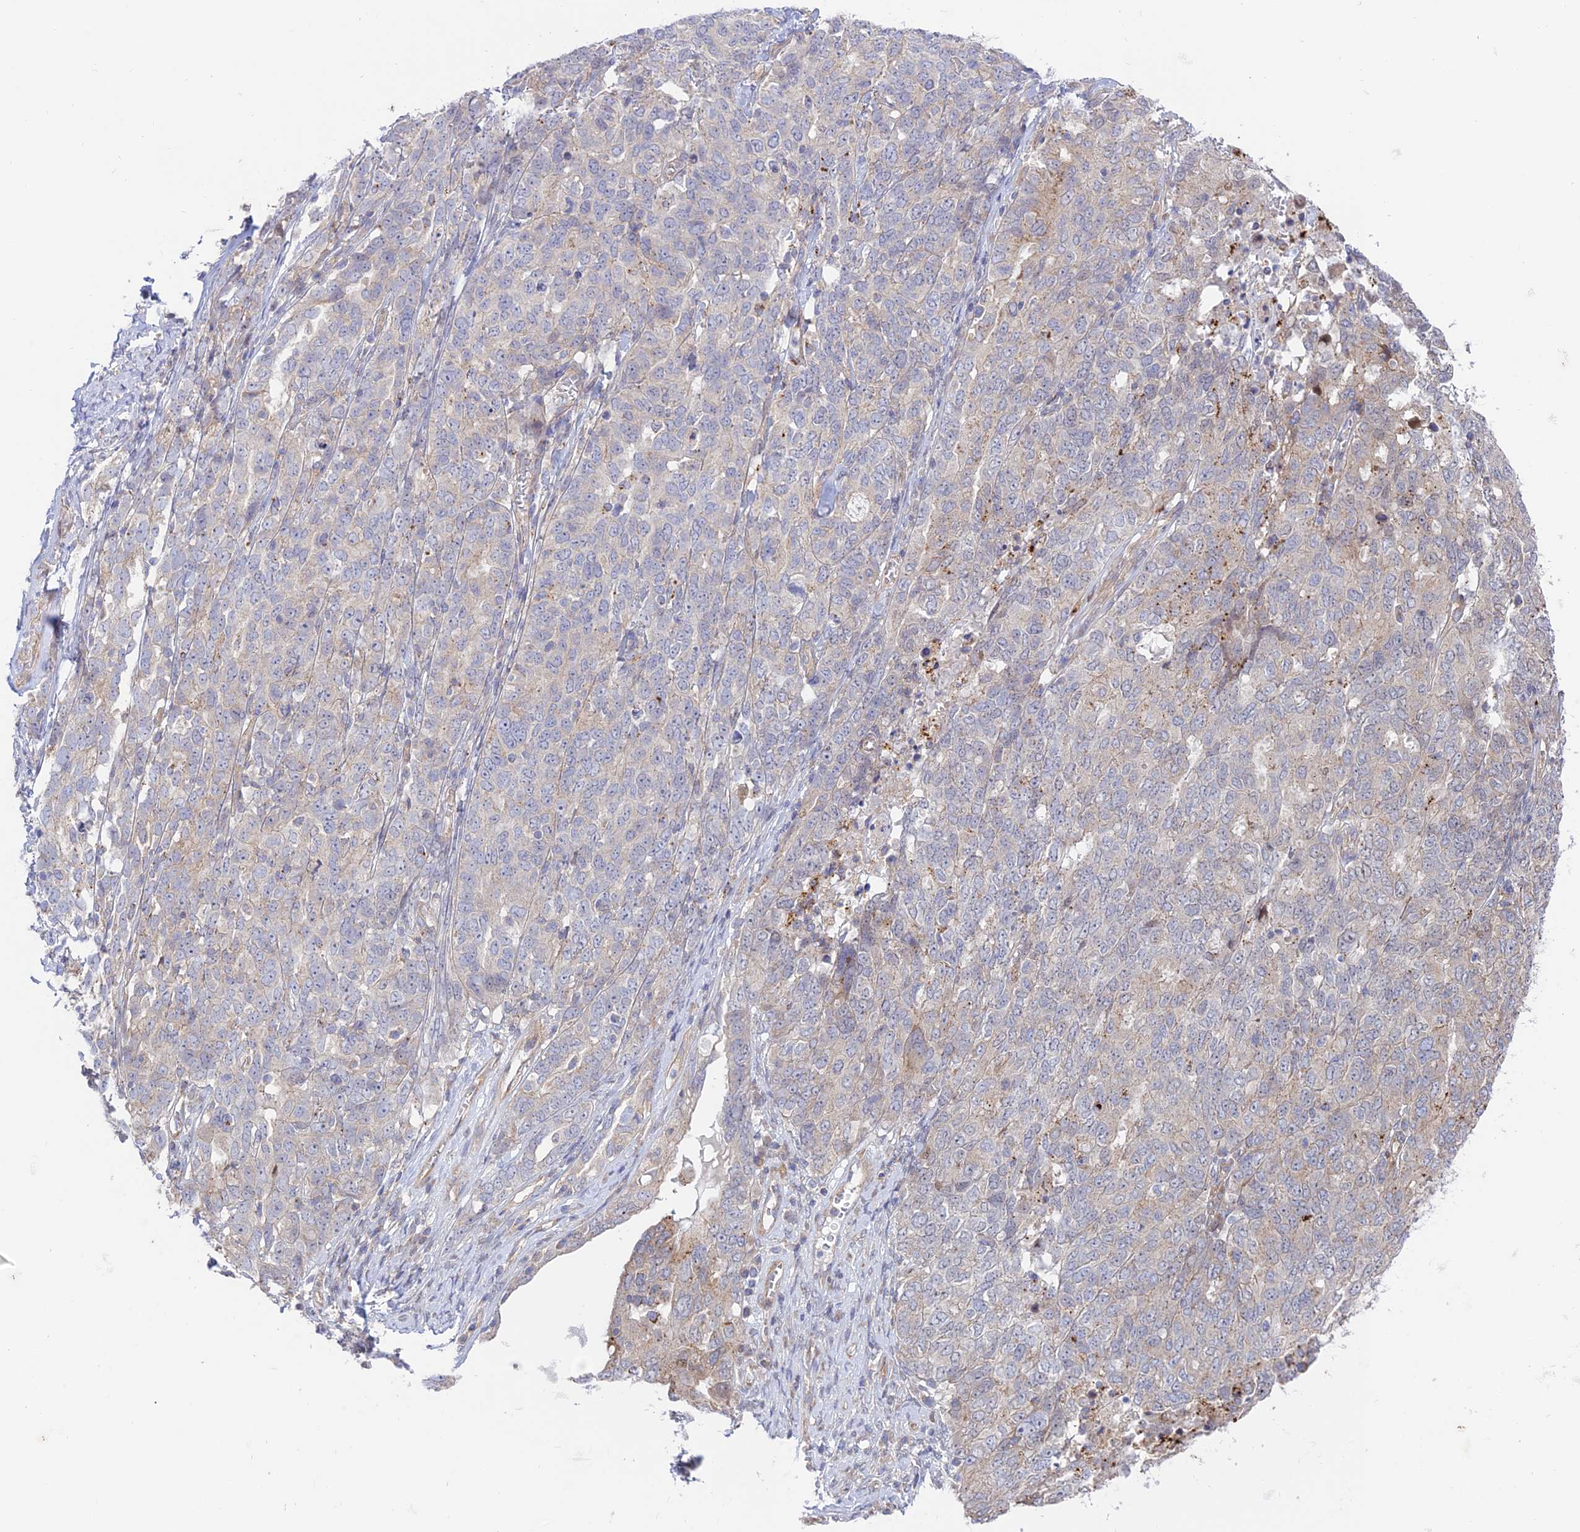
{"staining": {"intensity": "weak", "quantity": "<25%", "location": "cytoplasmic/membranous"}, "tissue": "ovarian cancer", "cell_type": "Tumor cells", "image_type": "cancer", "snomed": [{"axis": "morphology", "description": "Carcinoma, endometroid"}, {"axis": "topography", "description": "Ovary"}], "caption": "Ovarian cancer stained for a protein using immunohistochemistry (IHC) displays no expression tumor cells.", "gene": "KCNAB1", "patient": {"sex": "female", "age": 62}}